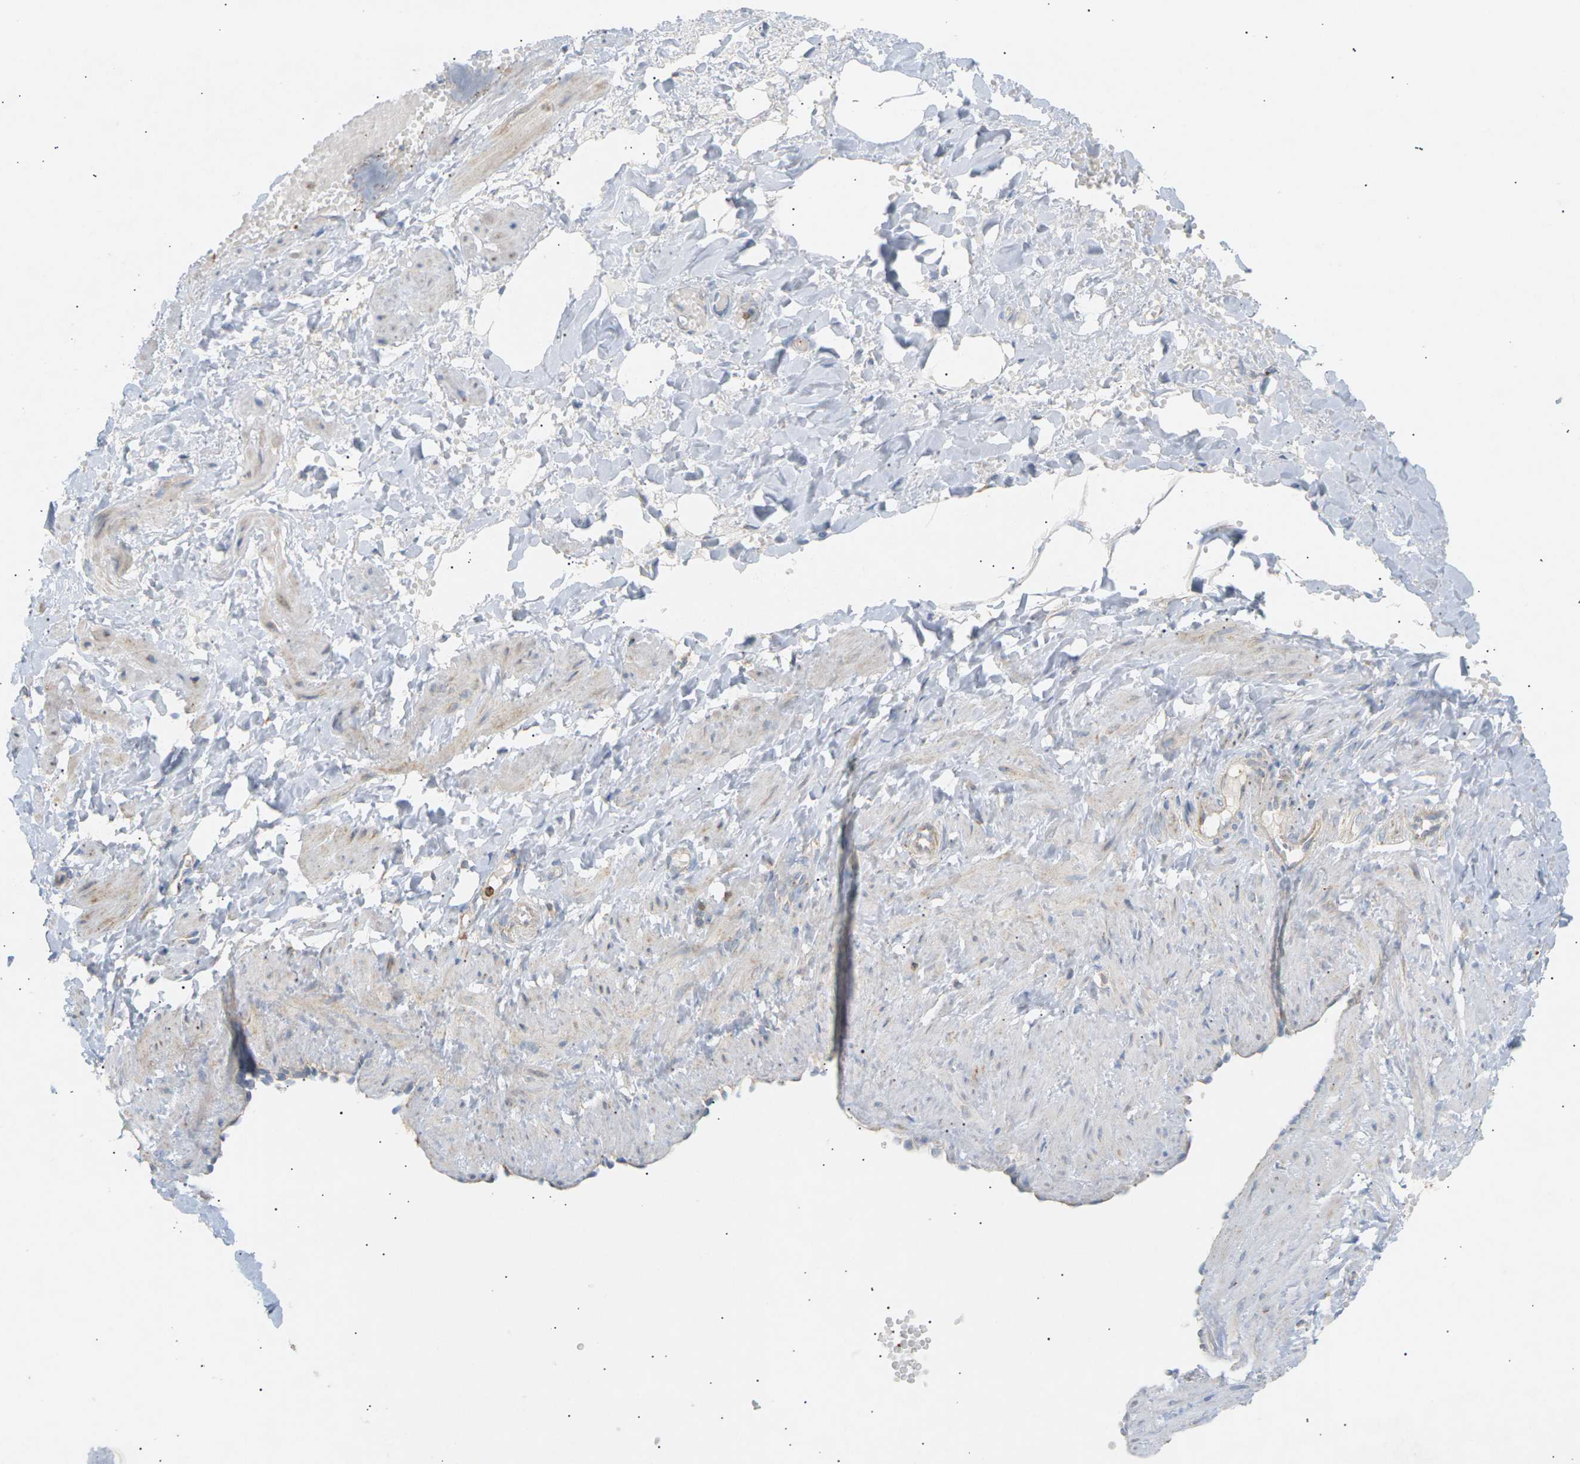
{"staining": {"intensity": "weak", "quantity": ">75%", "location": "cytoplasmic/membranous"}, "tissue": "adipose tissue", "cell_type": "Adipocytes", "image_type": "normal", "snomed": [{"axis": "morphology", "description": "Normal tissue, NOS"}, {"axis": "topography", "description": "Soft tissue"}, {"axis": "topography", "description": "Vascular tissue"}], "caption": "High-power microscopy captured an IHC image of normal adipose tissue, revealing weak cytoplasmic/membranous staining in about >75% of adipocytes. The staining is performed using DAB brown chromogen to label protein expression. The nuclei are counter-stained blue using hematoxylin.", "gene": "LIME1", "patient": {"sex": "female", "age": 35}}